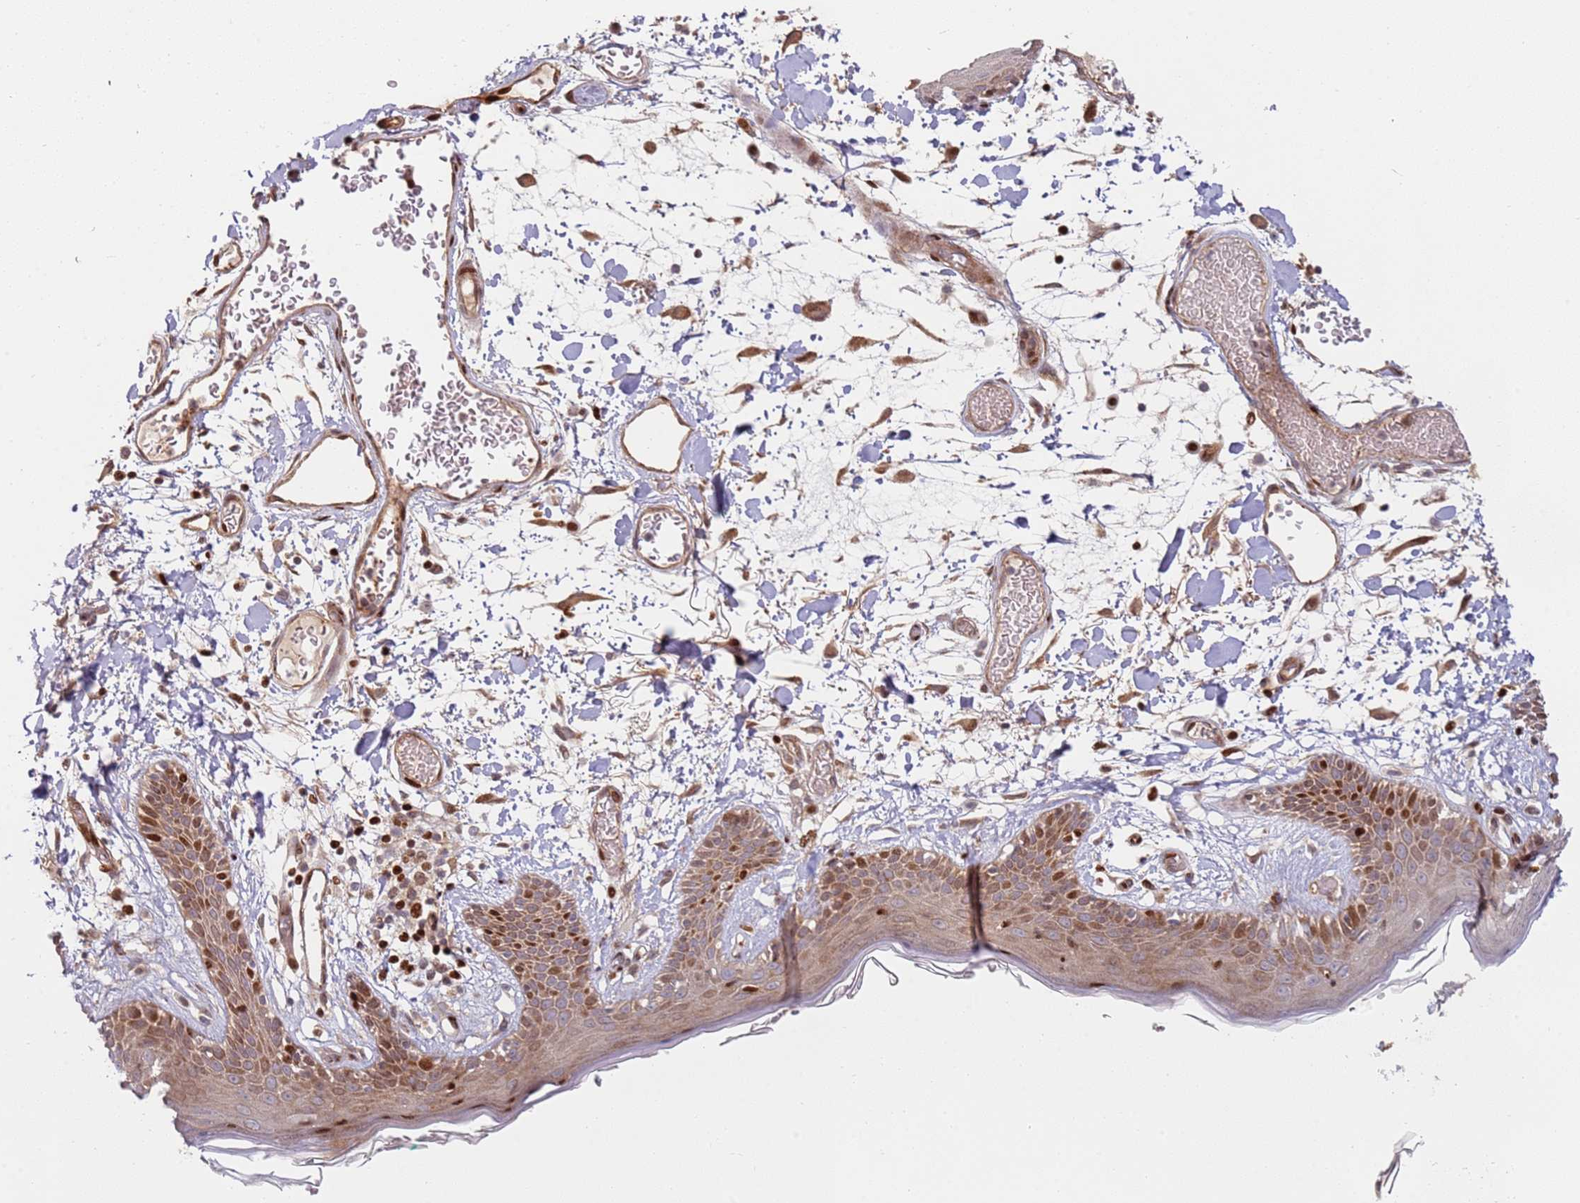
{"staining": {"intensity": "moderate", "quantity": ">75%", "location": "cytoplasmic/membranous,nuclear"}, "tissue": "skin", "cell_type": "Fibroblasts", "image_type": "normal", "snomed": [{"axis": "morphology", "description": "Normal tissue, NOS"}, {"axis": "topography", "description": "Skin"}], "caption": "Fibroblasts display medium levels of moderate cytoplasmic/membranous,nuclear positivity in about >75% of cells in normal human skin. (DAB (3,3'-diaminobenzidine) = brown stain, brightfield microscopy at high magnification).", "gene": "TMEM233", "patient": {"sex": "male", "age": 79}}